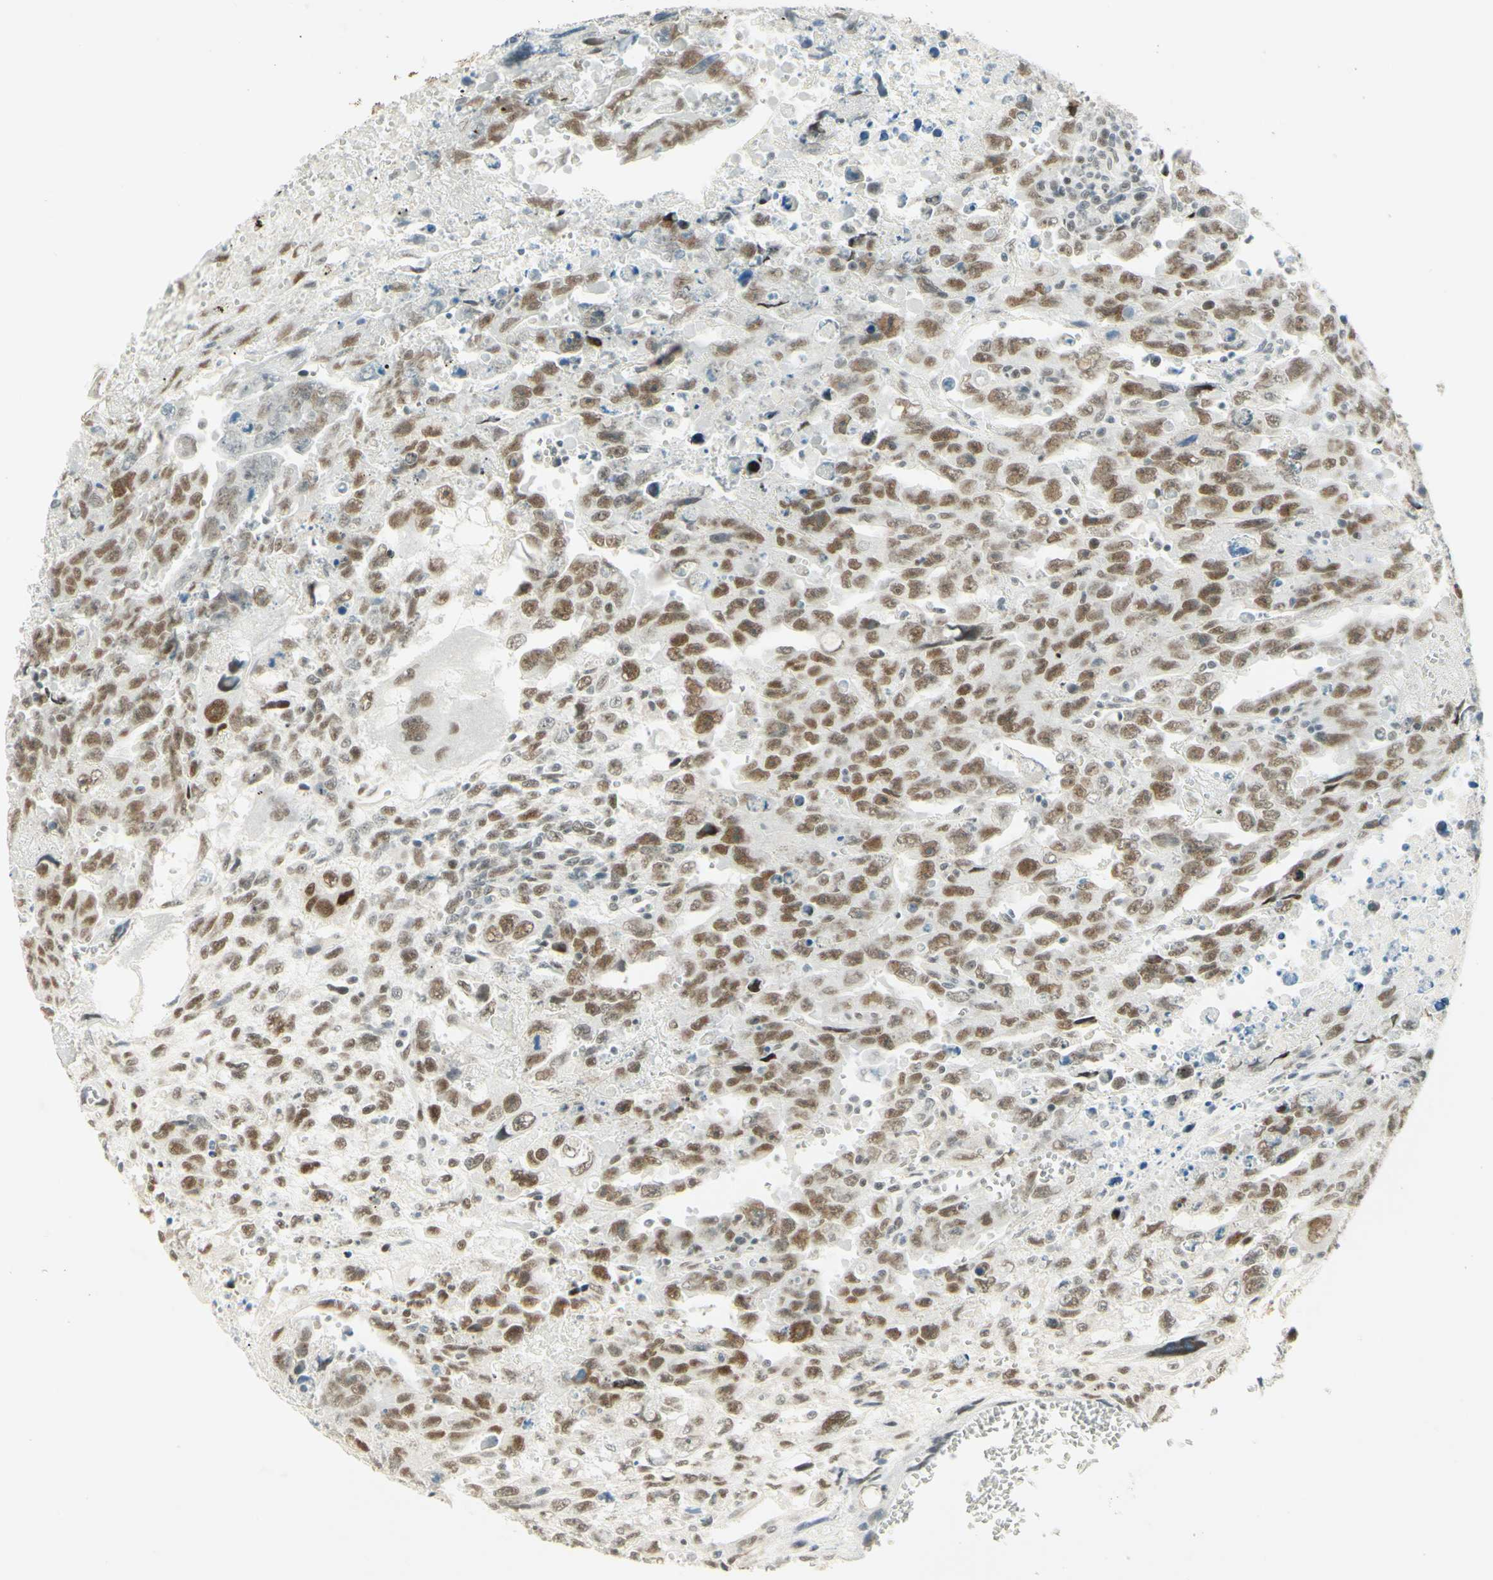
{"staining": {"intensity": "moderate", "quantity": ">75%", "location": "nuclear"}, "tissue": "testis cancer", "cell_type": "Tumor cells", "image_type": "cancer", "snomed": [{"axis": "morphology", "description": "Carcinoma, Embryonal, NOS"}, {"axis": "topography", "description": "Testis"}], "caption": "High-magnification brightfield microscopy of testis cancer (embryonal carcinoma) stained with DAB (3,3'-diaminobenzidine) (brown) and counterstained with hematoxylin (blue). tumor cells exhibit moderate nuclear positivity is seen in approximately>75% of cells.", "gene": "PMS2", "patient": {"sex": "male", "age": 28}}